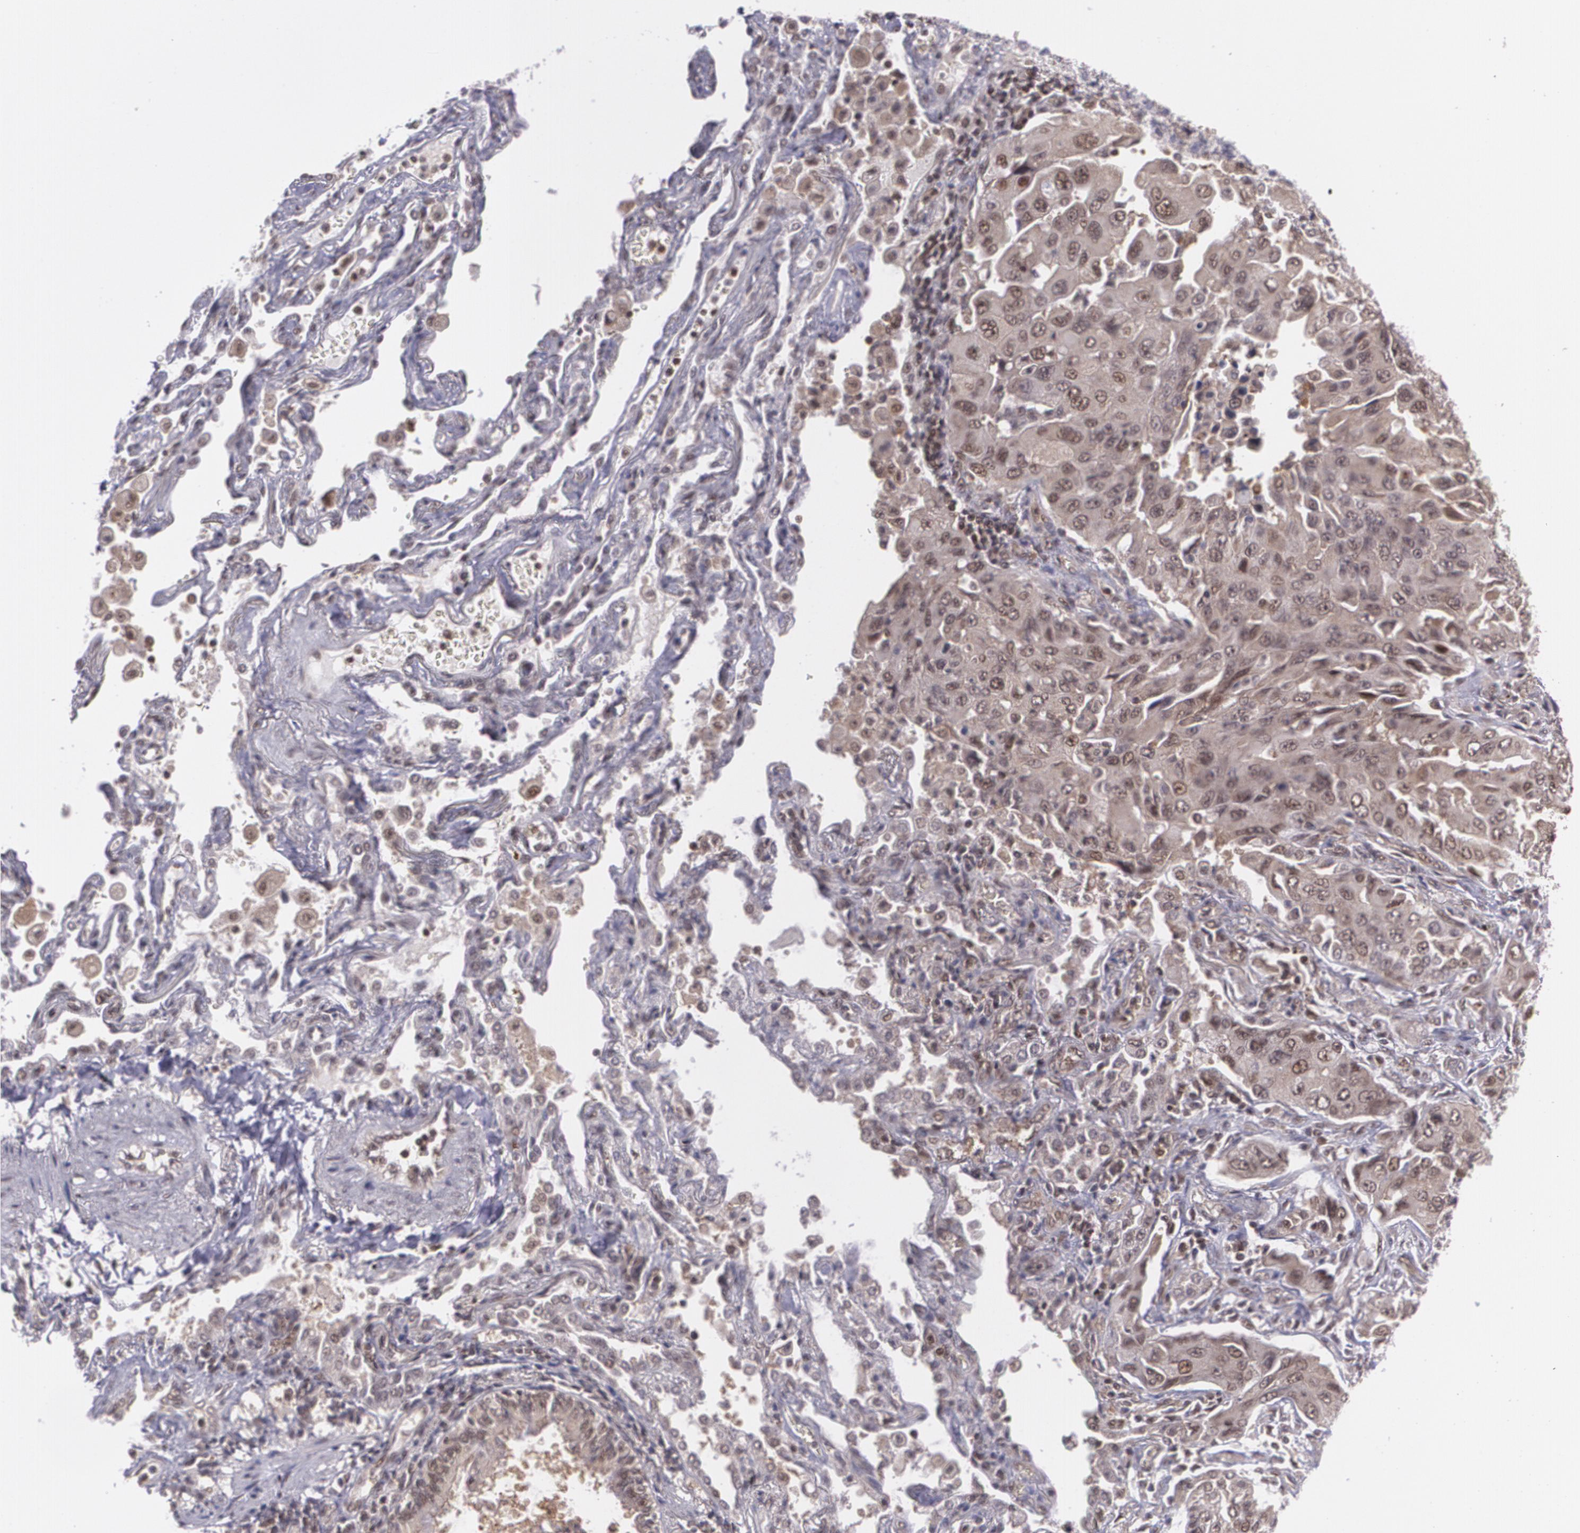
{"staining": {"intensity": "weak", "quantity": "25%-75%", "location": "cytoplasmic/membranous,nuclear"}, "tissue": "lung cancer", "cell_type": "Tumor cells", "image_type": "cancer", "snomed": [{"axis": "morphology", "description": "Adenocarcinoma, NOS"}, {"axis": "topography", "description": "Lung"}], "caption": "The micrograph exhibits immunohistochemical staining of adenocarcinoma (lung). There is weak cytoplasmic/membranous and nuclear positivity is present in about 25%-75% of tumor cells.", "gene": "CUL2", "patient": {"sex": "female", "age": 65}}